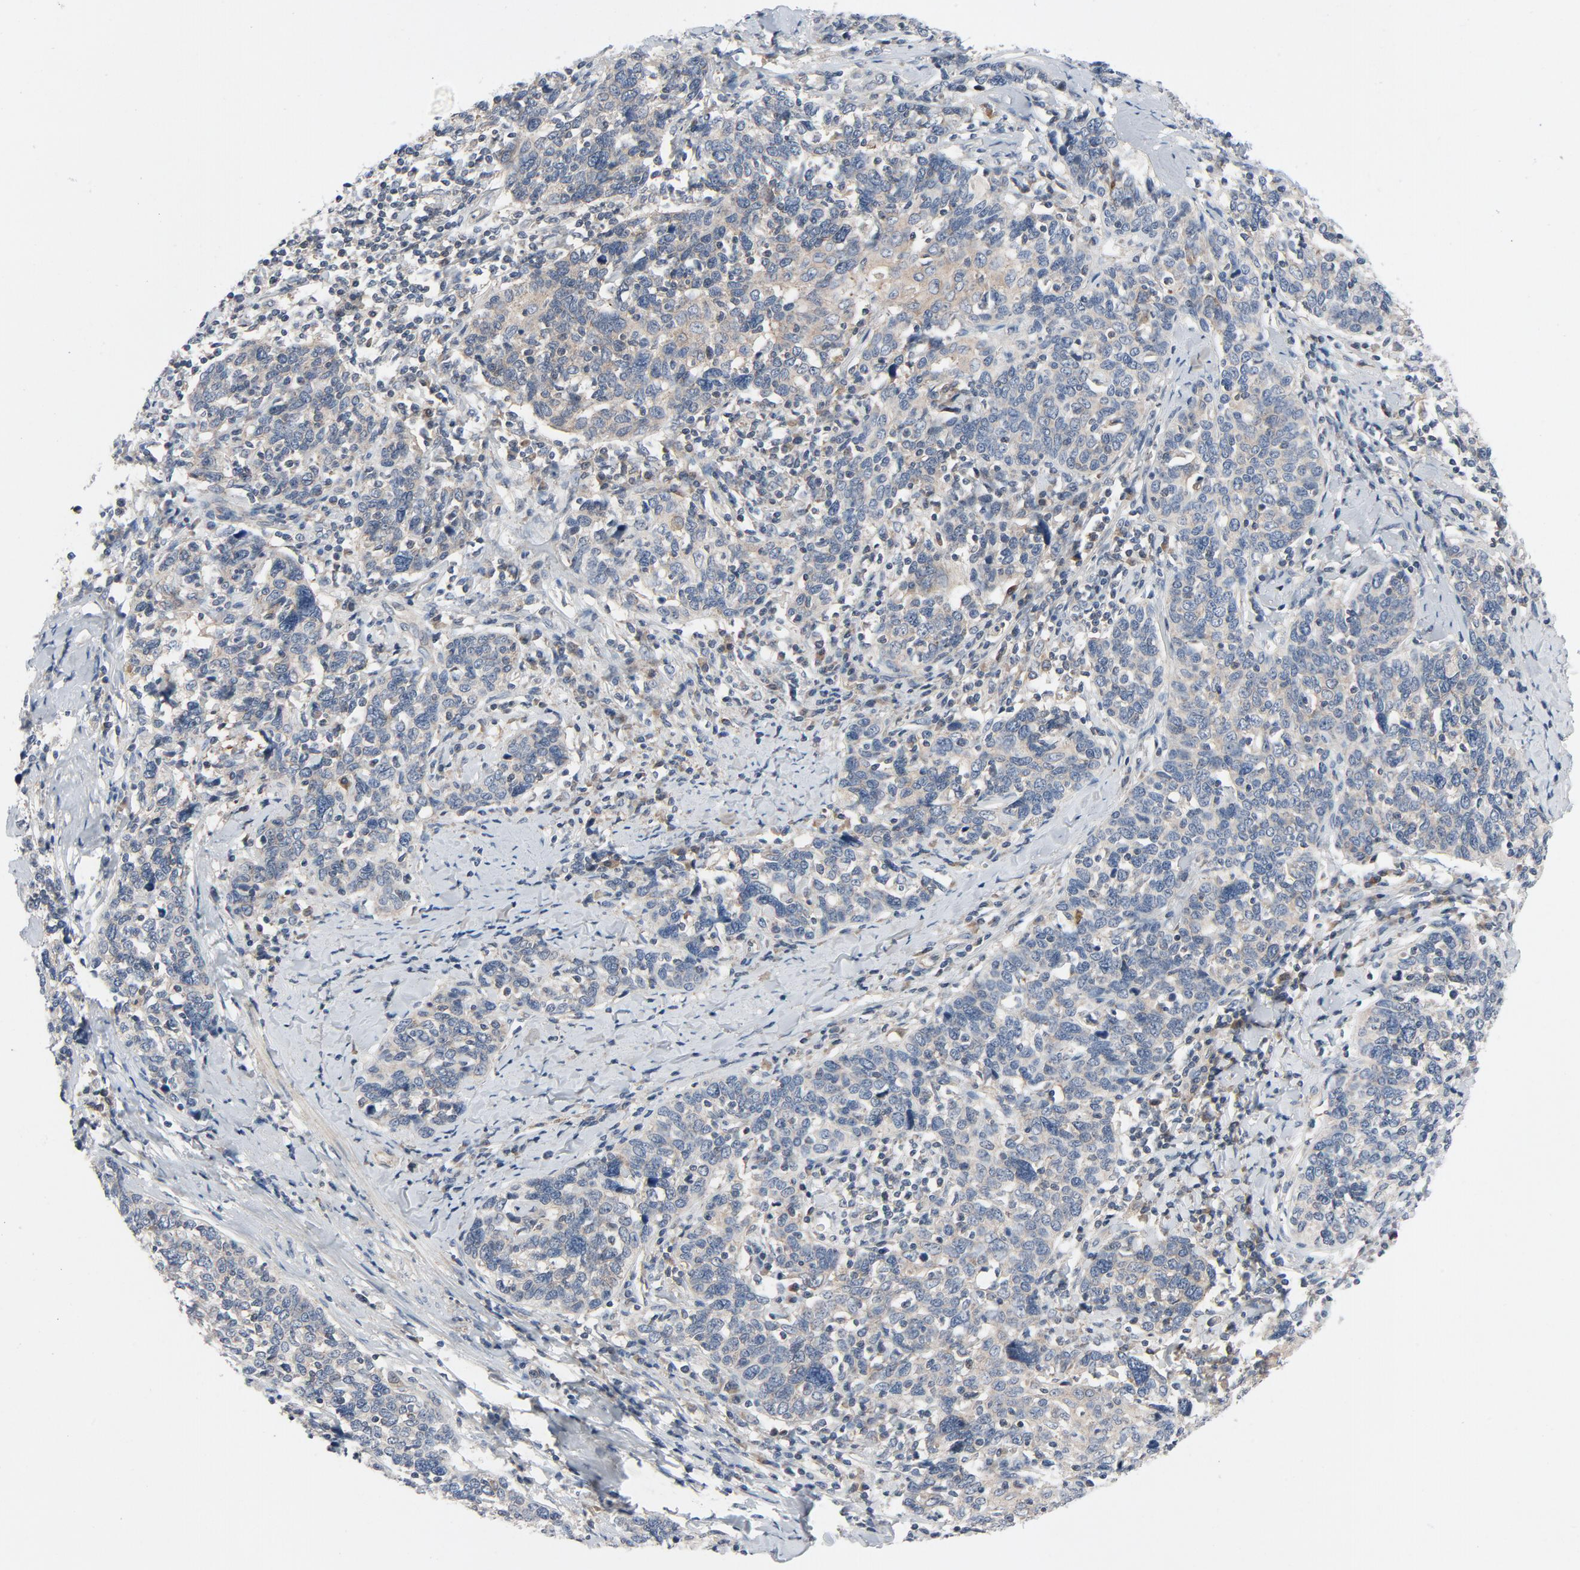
{"staining": {"intensity": "weak", "quantity": ">75%", "location": "cytoplasmic/membranous"}, "tissue": "cervical cancer", "cell_type": "Tumor cells", "image_type": "cancer", "snomed": [{"axis": "morphology", "description": "Squamous cell carcinoma, NOS"}, {"axis": "topography", "description": "Cervix"}], "caption": "A brown stain highlights weak cytoplasmic/membranous positivity of a protein in human cervical squamous cell carcinoma tumor cells.", "gene": "TSG101", "patient": {"sex": "female", "age": 41}}